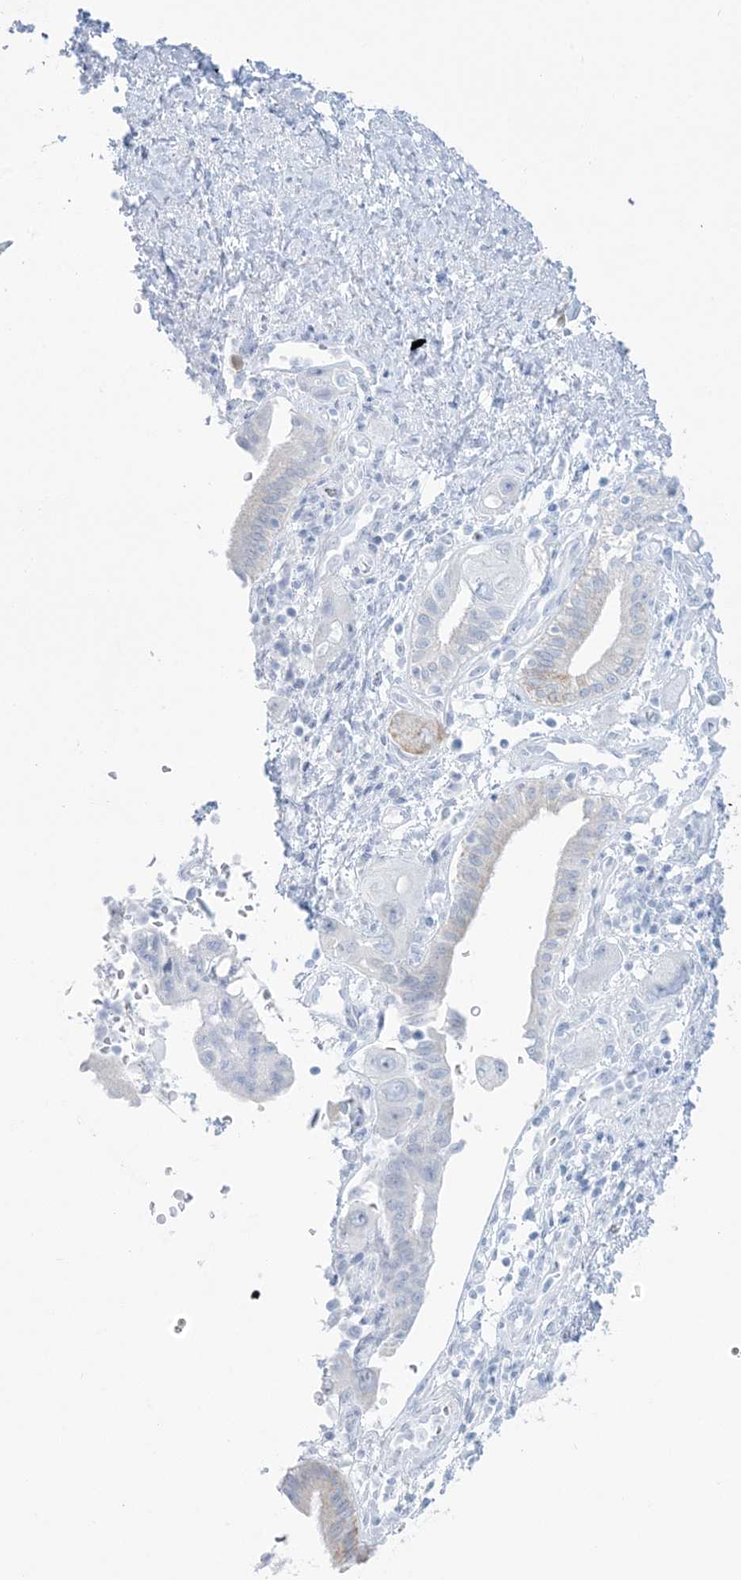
{"staining": {"intensity": "negative", "quantity": "none", "location": "none"}, "tissue": "pancreatic cancer", "cell_type": "Tumor cells", "image_type": "cancer", "snomed": [{"axis": "morphology", "description": "Adenocarcinoma, NOS"}, {"axis": "topography", "description": "Pancreas"}], "caption": "Tumor cells show no significant expression in adenocarcinoma (pancreatic).", "gene": "AGXT", "patient": {"sex": "female", "age": 73}}